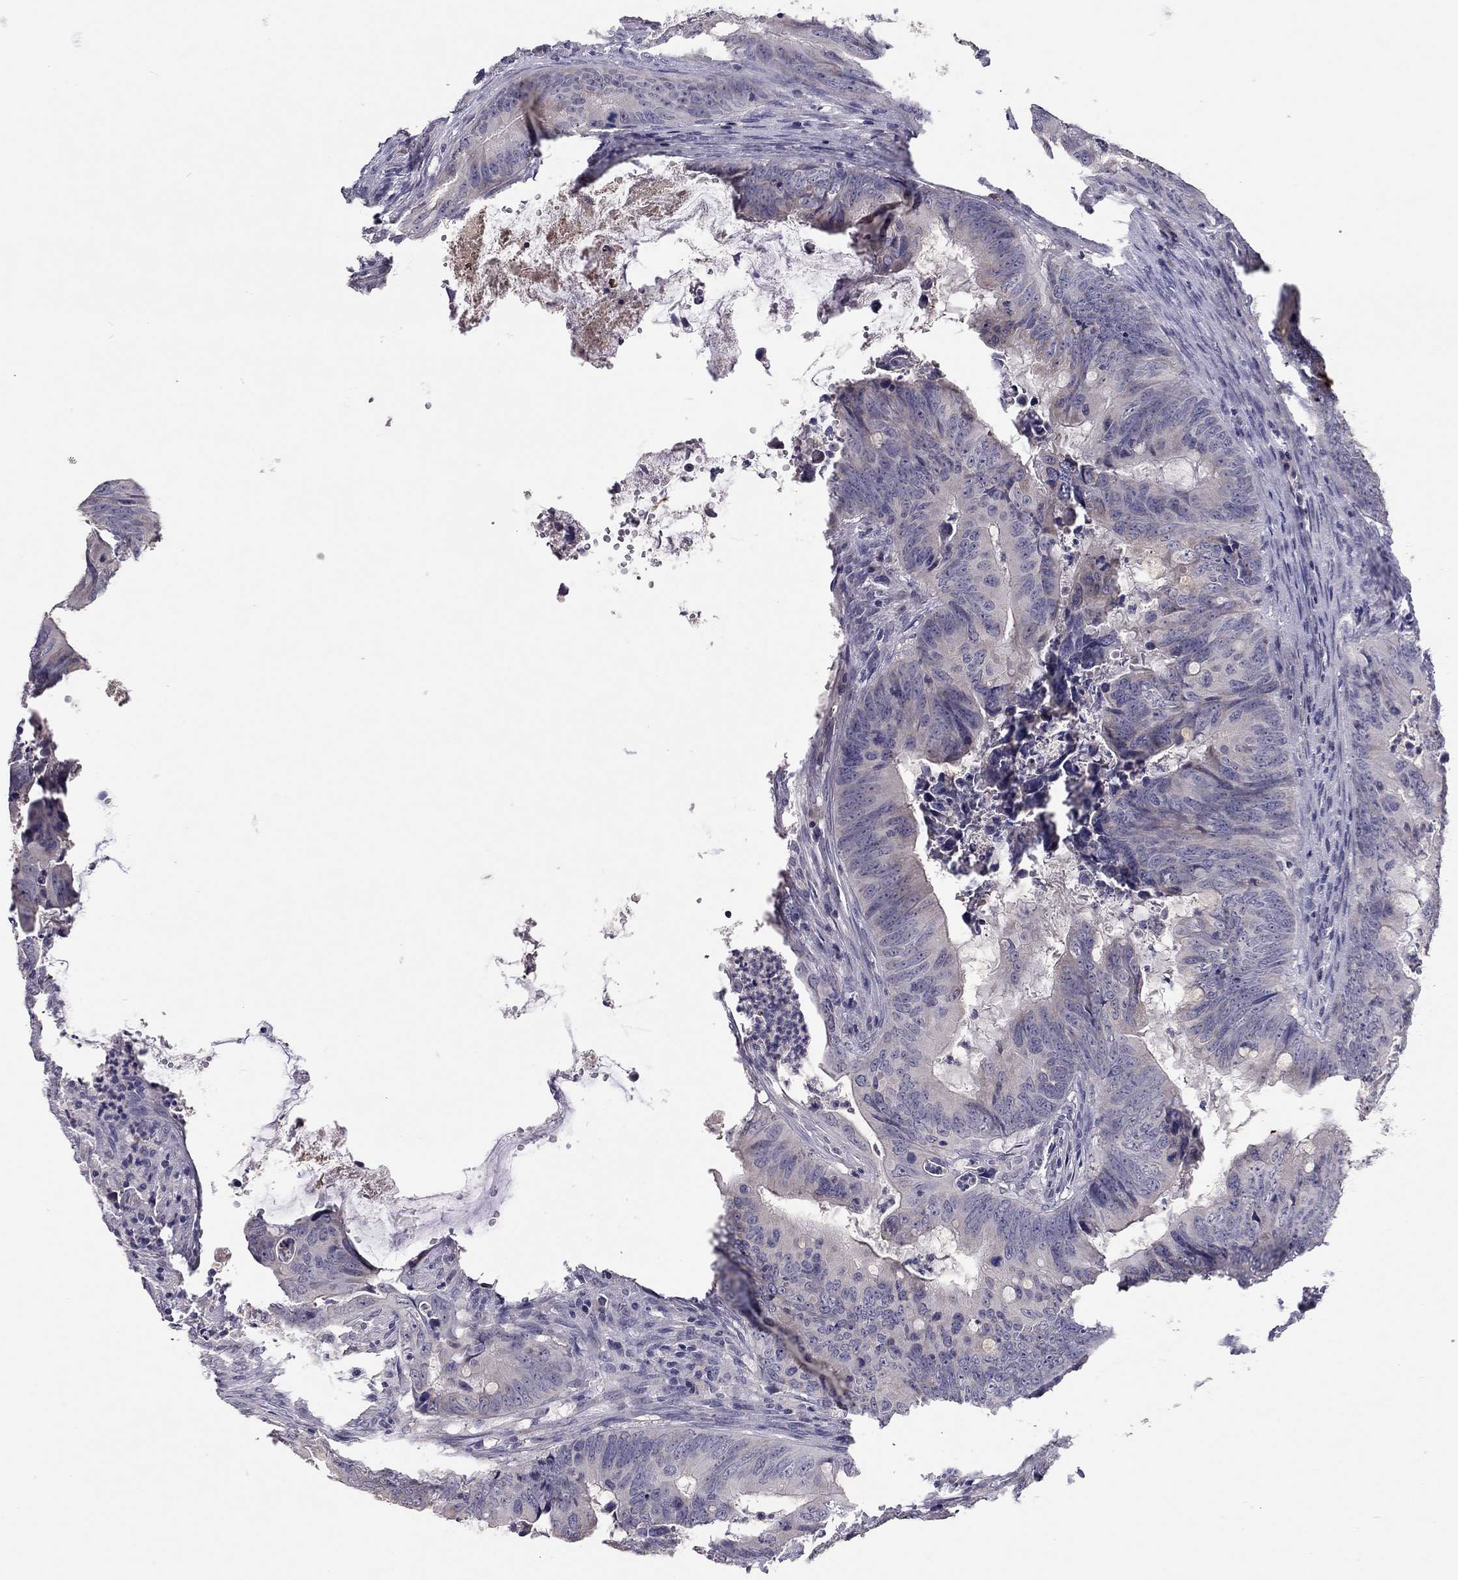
{"staining": {"intensity": "negative", "quantity": "none", "location": "none"}, "tissue": "colorectal cancer", "cell_type": "Tumor cells", "image_type": "cancer", "snomed": [{"axis": "morphology", "description": "Adenocarcinoma, NOS"}, {"axis": "topography", "description": "Colon"}], "caption": "This is an immunohistochemistry (IHC) histopathology image of colorectal adenocarcinoma. There is no positivity in tumor cells.", "gene": "SCARB1", "patient": {"sex": "female", "age": 82}}